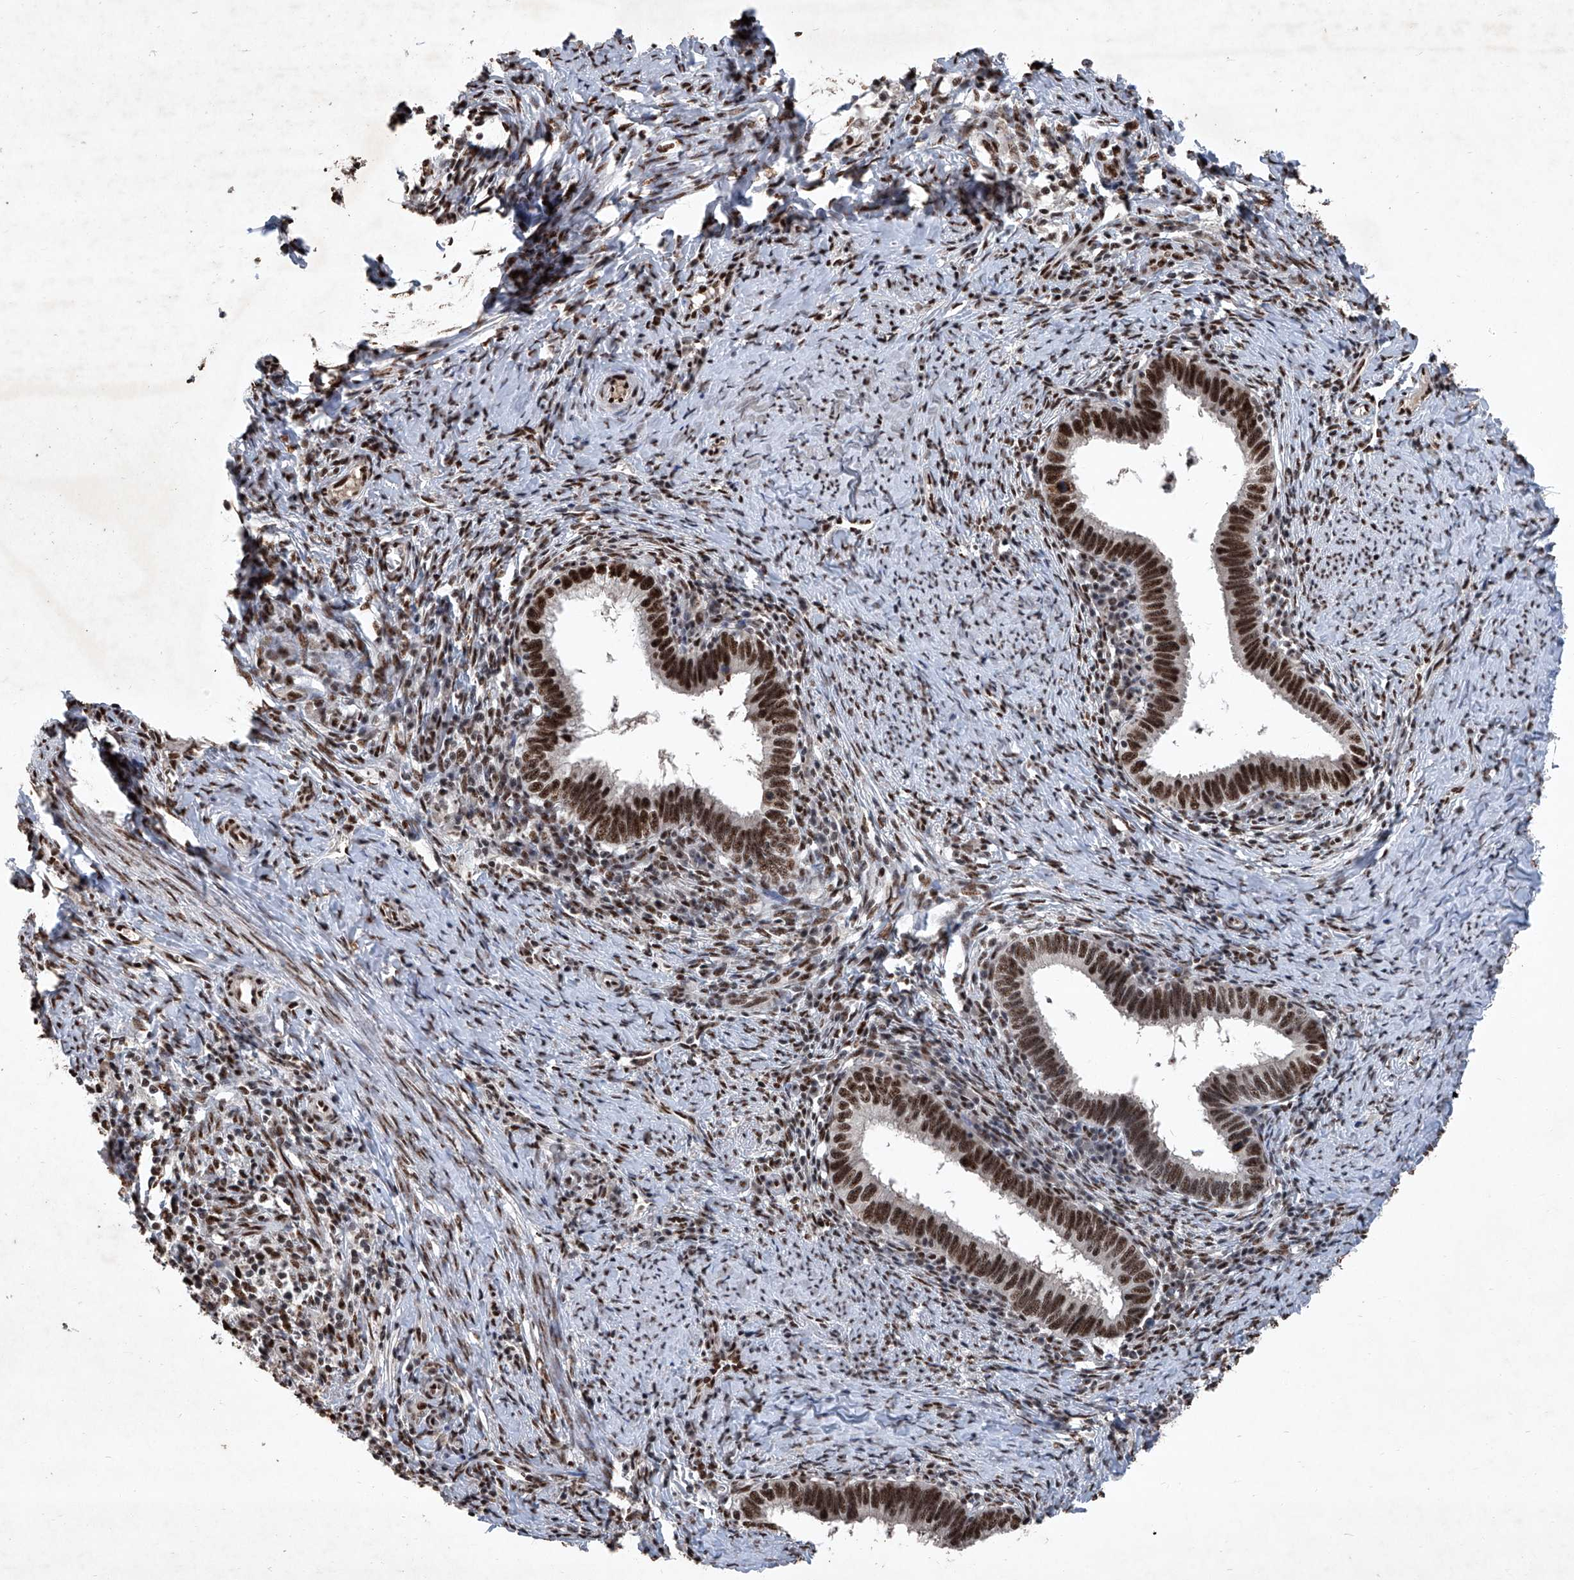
{"staining": {"intensity": "strong", "quantity": ">75%", "location": "nuclear"}, "tissue": "cervical cancer", "cell_type": "Tumor cells", "image_type": "cancer", "snomed": [{"axis": "morphology", "description": "Adenocarcinoma, NOS"}, {"axis": "topography", "description": "Cervix"}], "caption": "Immunohistochemical staining of human cervical adenocarcinoma displays high levels of strong nuclear positivity in about >75% of tumor cells. (DAB (3,3'-diaminobenzidine) = brown stain, brightfield microscopy at high magnification).", "gene": "DDX39B", "patient": {"sex": "female", "age": 36}}